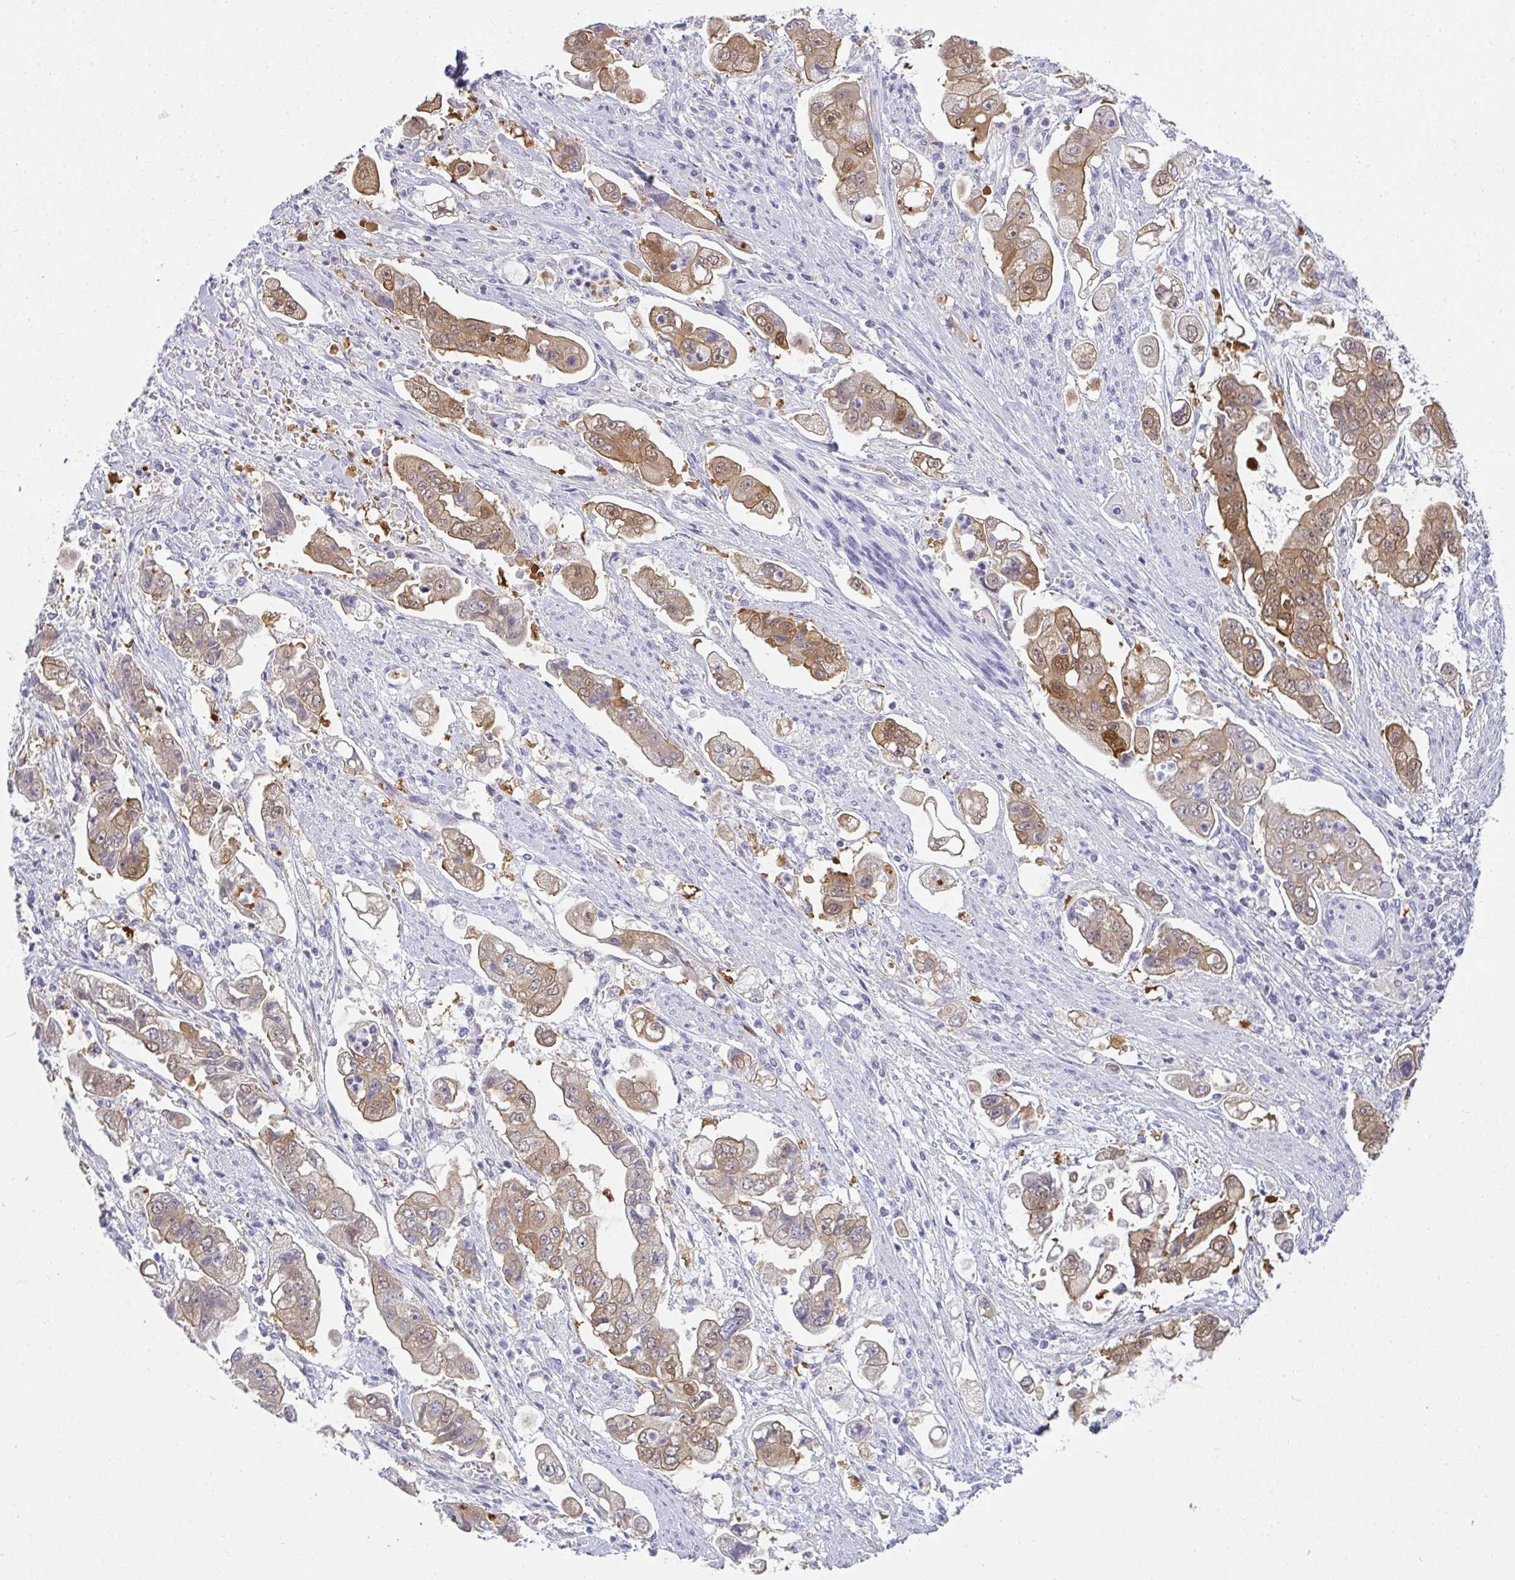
{"staining": {"intensity": "moderate", "quantity": "25%-75%", "location": "cytoplasmic/membranous,nuclear"}, "tissue": "stomach cancer", "cell_type": "Tumor cells", "image_type": "cancer", "snomed": [{"axis": "morphology", "description": "Adenocarcinoma, NOS"}, {"axis": "topography", "description": "Stomach"}], "caption": "A brown stain highlights moderate cytoplasmic/membranous and nuclear expression of a protein in human stomach adenocarcinoma tumor cells.", "gene": "GSDMB", "patient": {"sex": "male", "age": 62}}